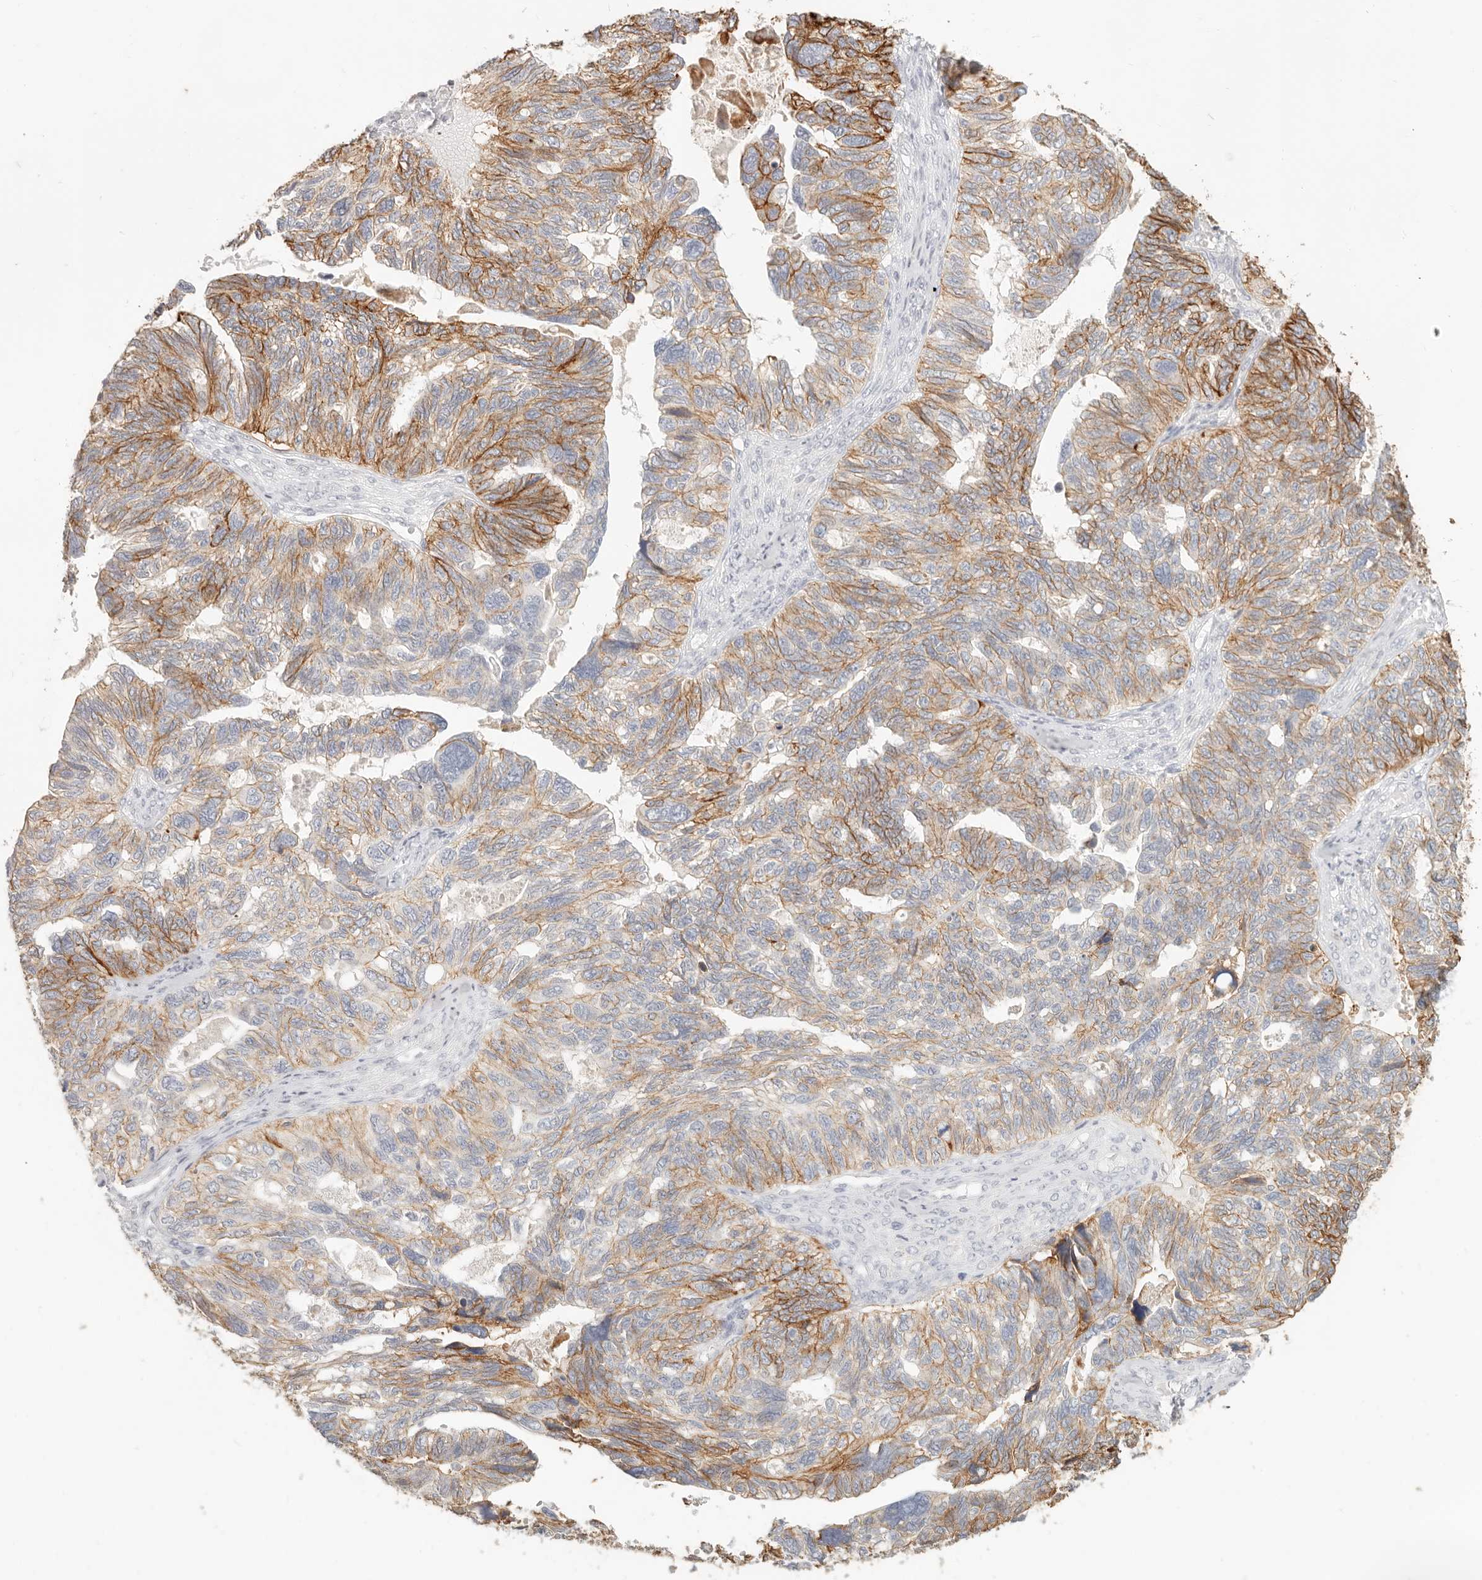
{"staining": {"intensity": "moderate", "quantity": ">75%", "location": "cytoplasmic/membranous"}, "tissue": "ovarian cancer", "cell_type": "Tumor cells", "image_type": "cancer", "snomed": [{"axis": "morphology", "description": "Cystadenocarcinoma, serous, NOS"}, {"axis": "topography", "description": "Ovary"}], "caption": "Human serous cystadenocarcinoma (ovarian) stained for a protein (brown) shows moderate cytoplasmic/membranous positive positivity in approximately >75% of tumor cells.", "gene": "EPCAM", "patient": {"sex": "female", "age": 79}}